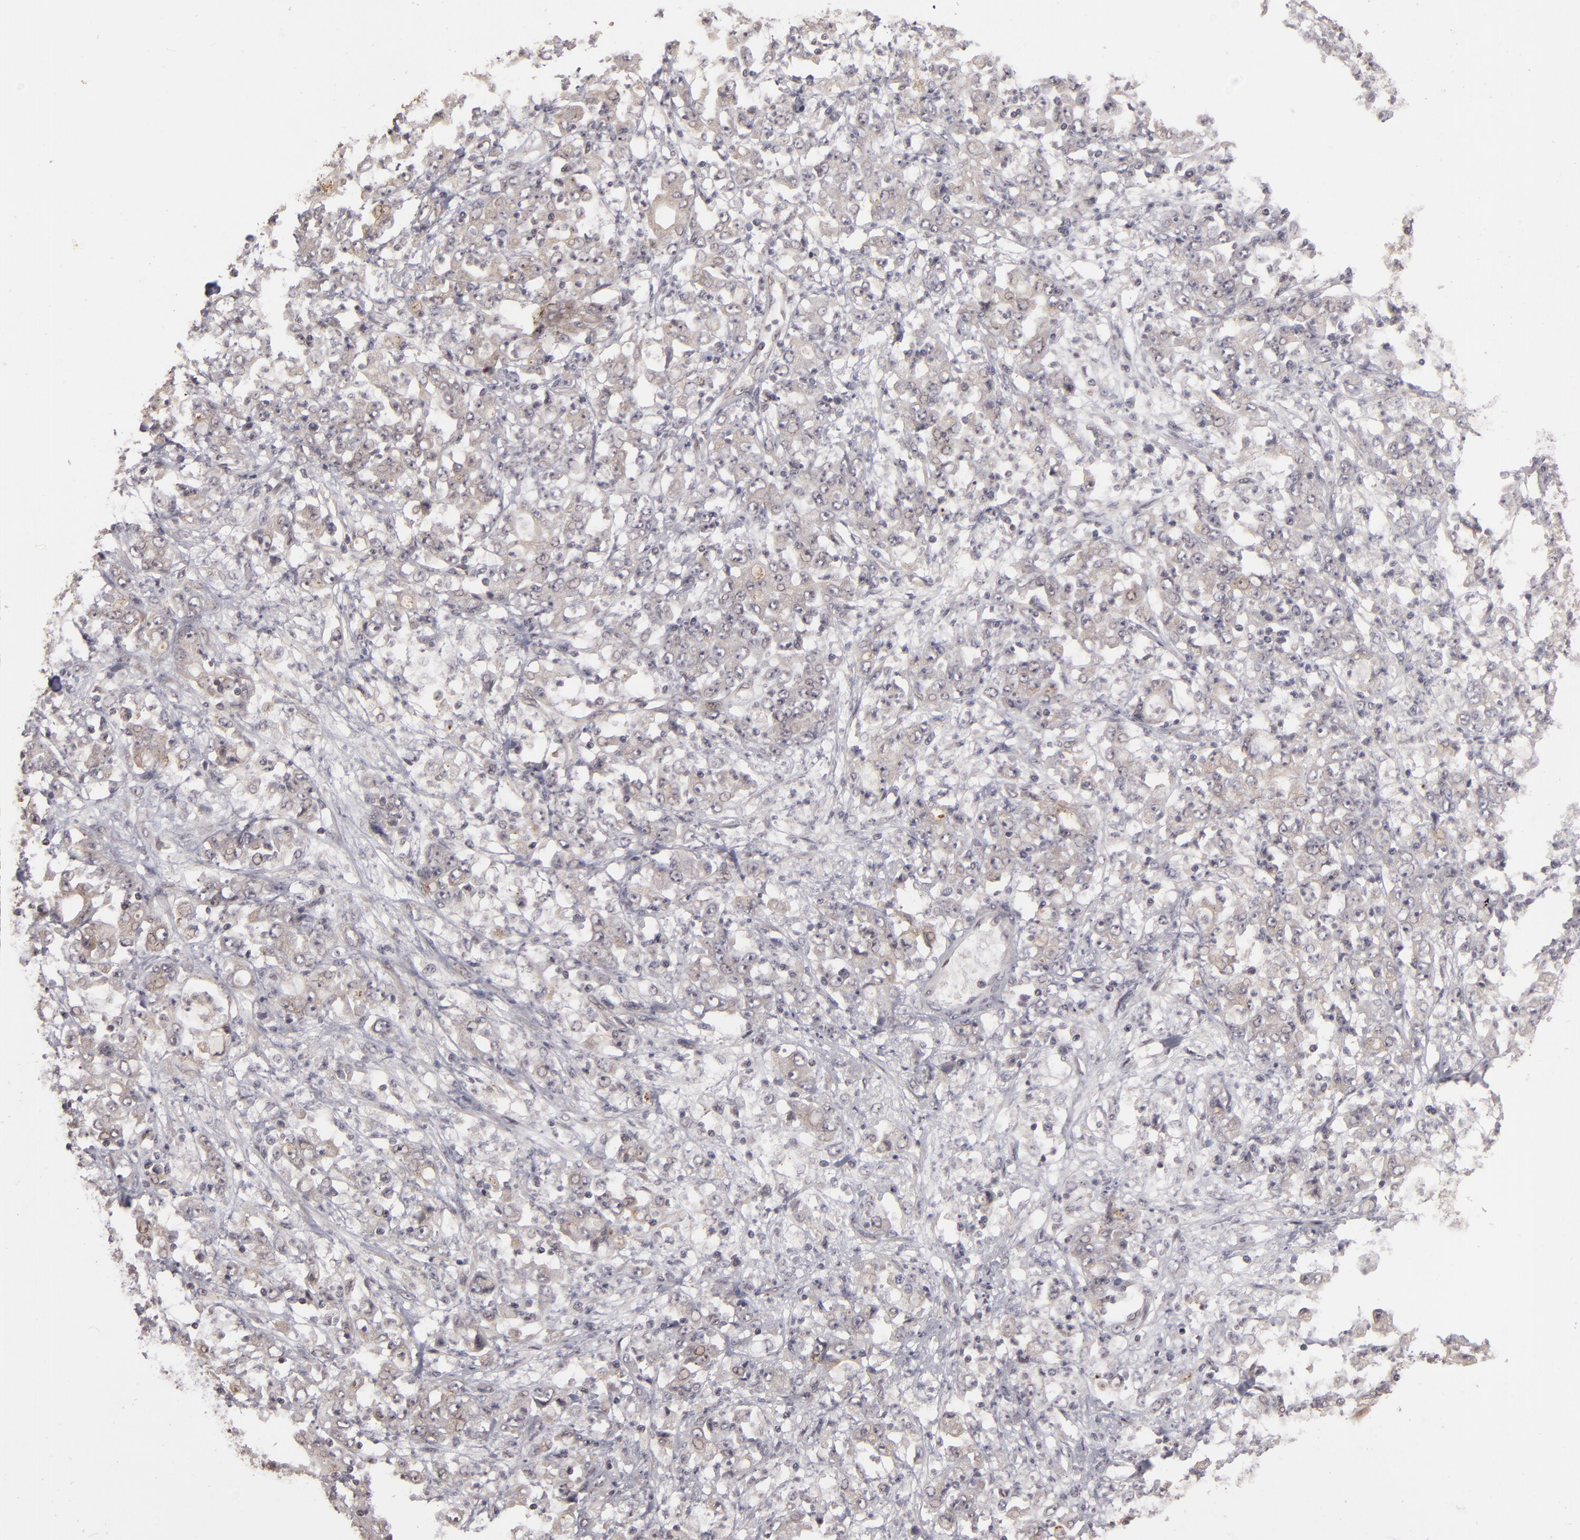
{"staining": {"intensity": "negative", "quantity": "none", "location": "none"}, "tissue": "stomach cancer", "cell_type": "Tumor cells", "image_type": "cancer", "snomed": [{"axis": "morphology", "description": "Adenocarcinoma, NOS"}, {"axis": "topography", "description": "Stomach, lower"}], "caption": "Tumor cells show no significant expression in stomach cancer (adenocarcinoma). (Stains: DAB immunohistochemistry (IHC) with hematoxylin counter stain, Microscopy: brightfield microscopy at high magnification).", "gene": "DFFA", "patient": {"sex": "female", "age": 71}}